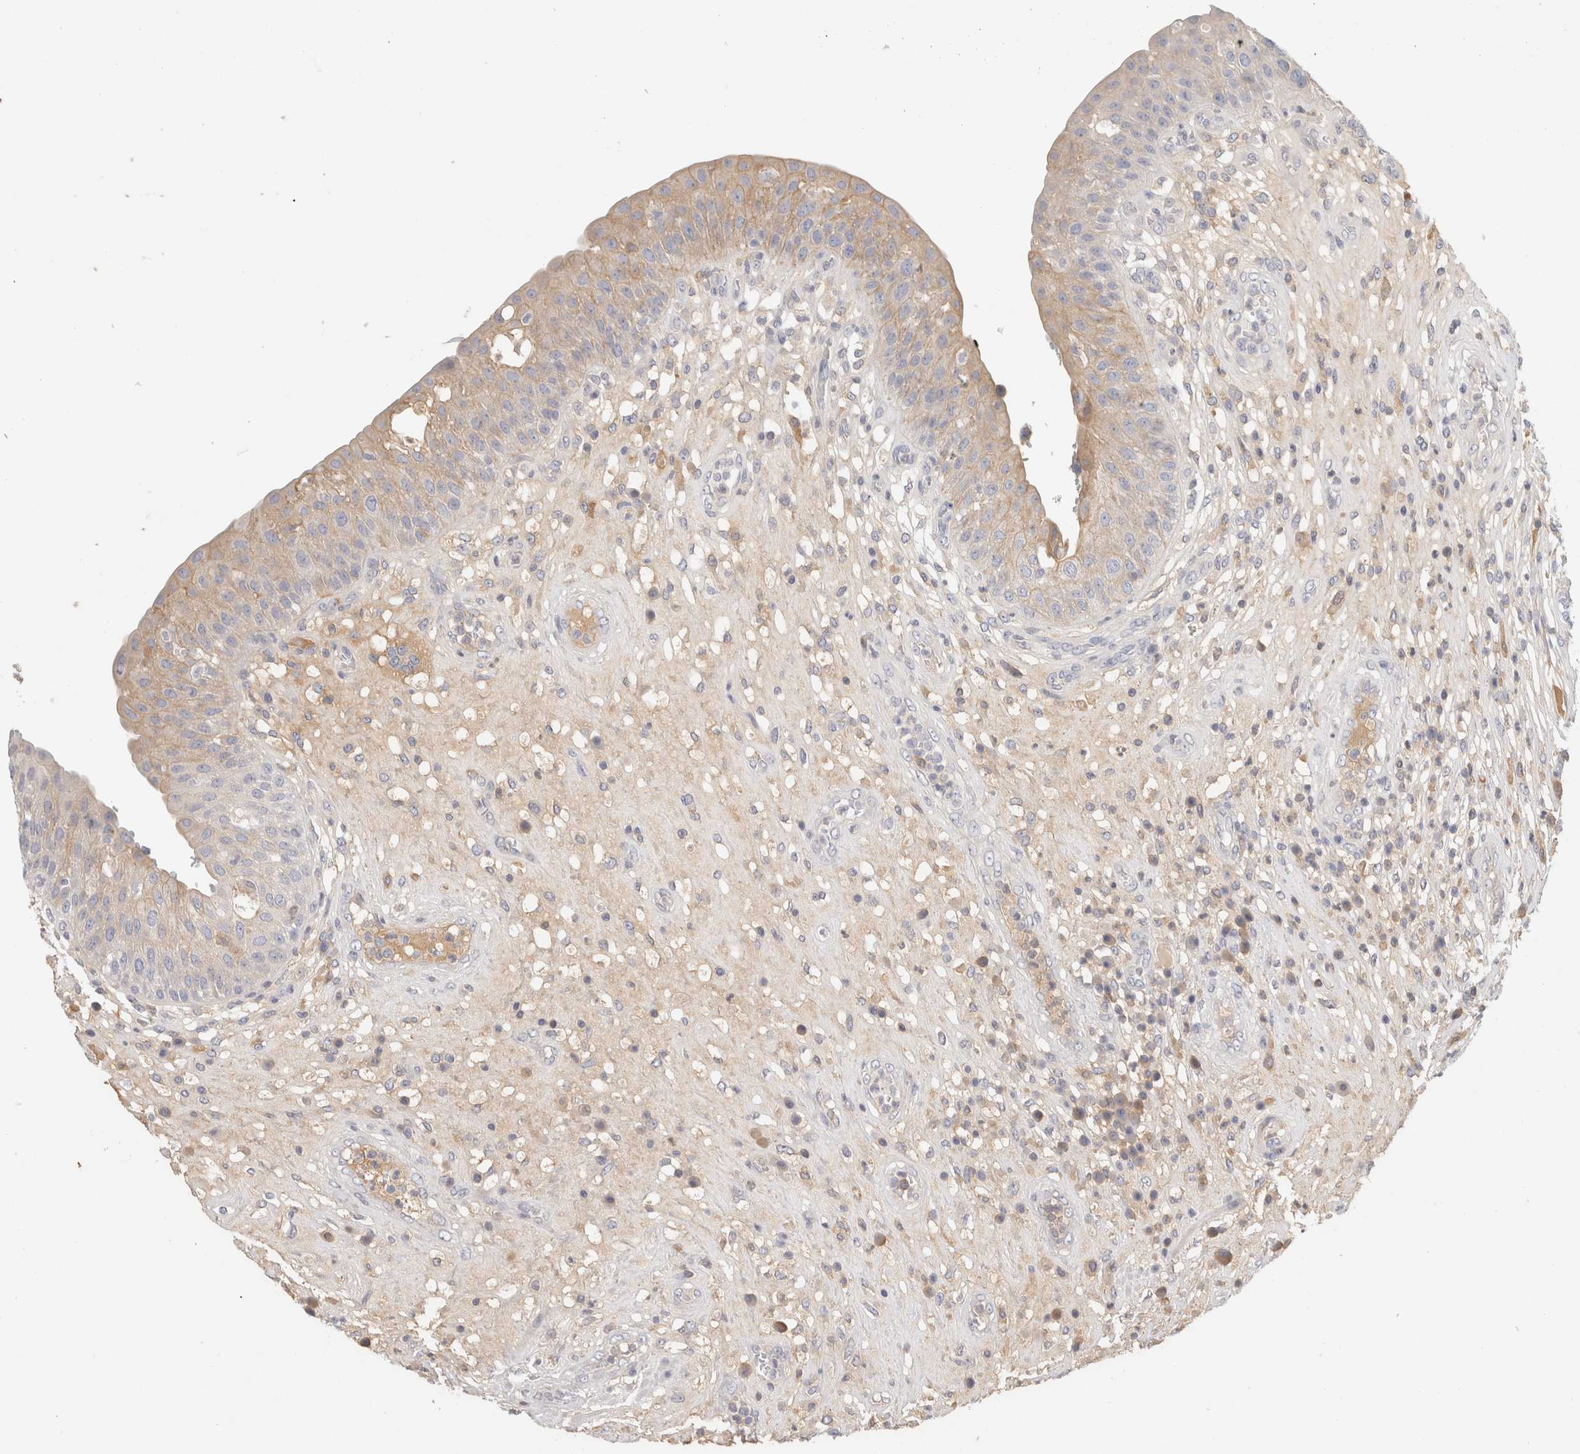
{"staining": {"intensity": "weak", "quantity": ">75%", "location": "cytoplasmic/membranous"}, "tissue": "urinary bladder", "cell_type": "Urothelial cells", "image_type": "normal", "snomed": [{"axis": "morphology", "description": "Normal tissue, NOS"}, {"axis": "topography", "description": "Urinary bladder"}], "caption": "Brown immunohistochemical staining in normal human urinary bladder exhibits weak cytoplasmic/membranous expression in approximately >75% of urothelial cells.", "gene": "STK31", "patient": {"sex": "female", "age": 62}}